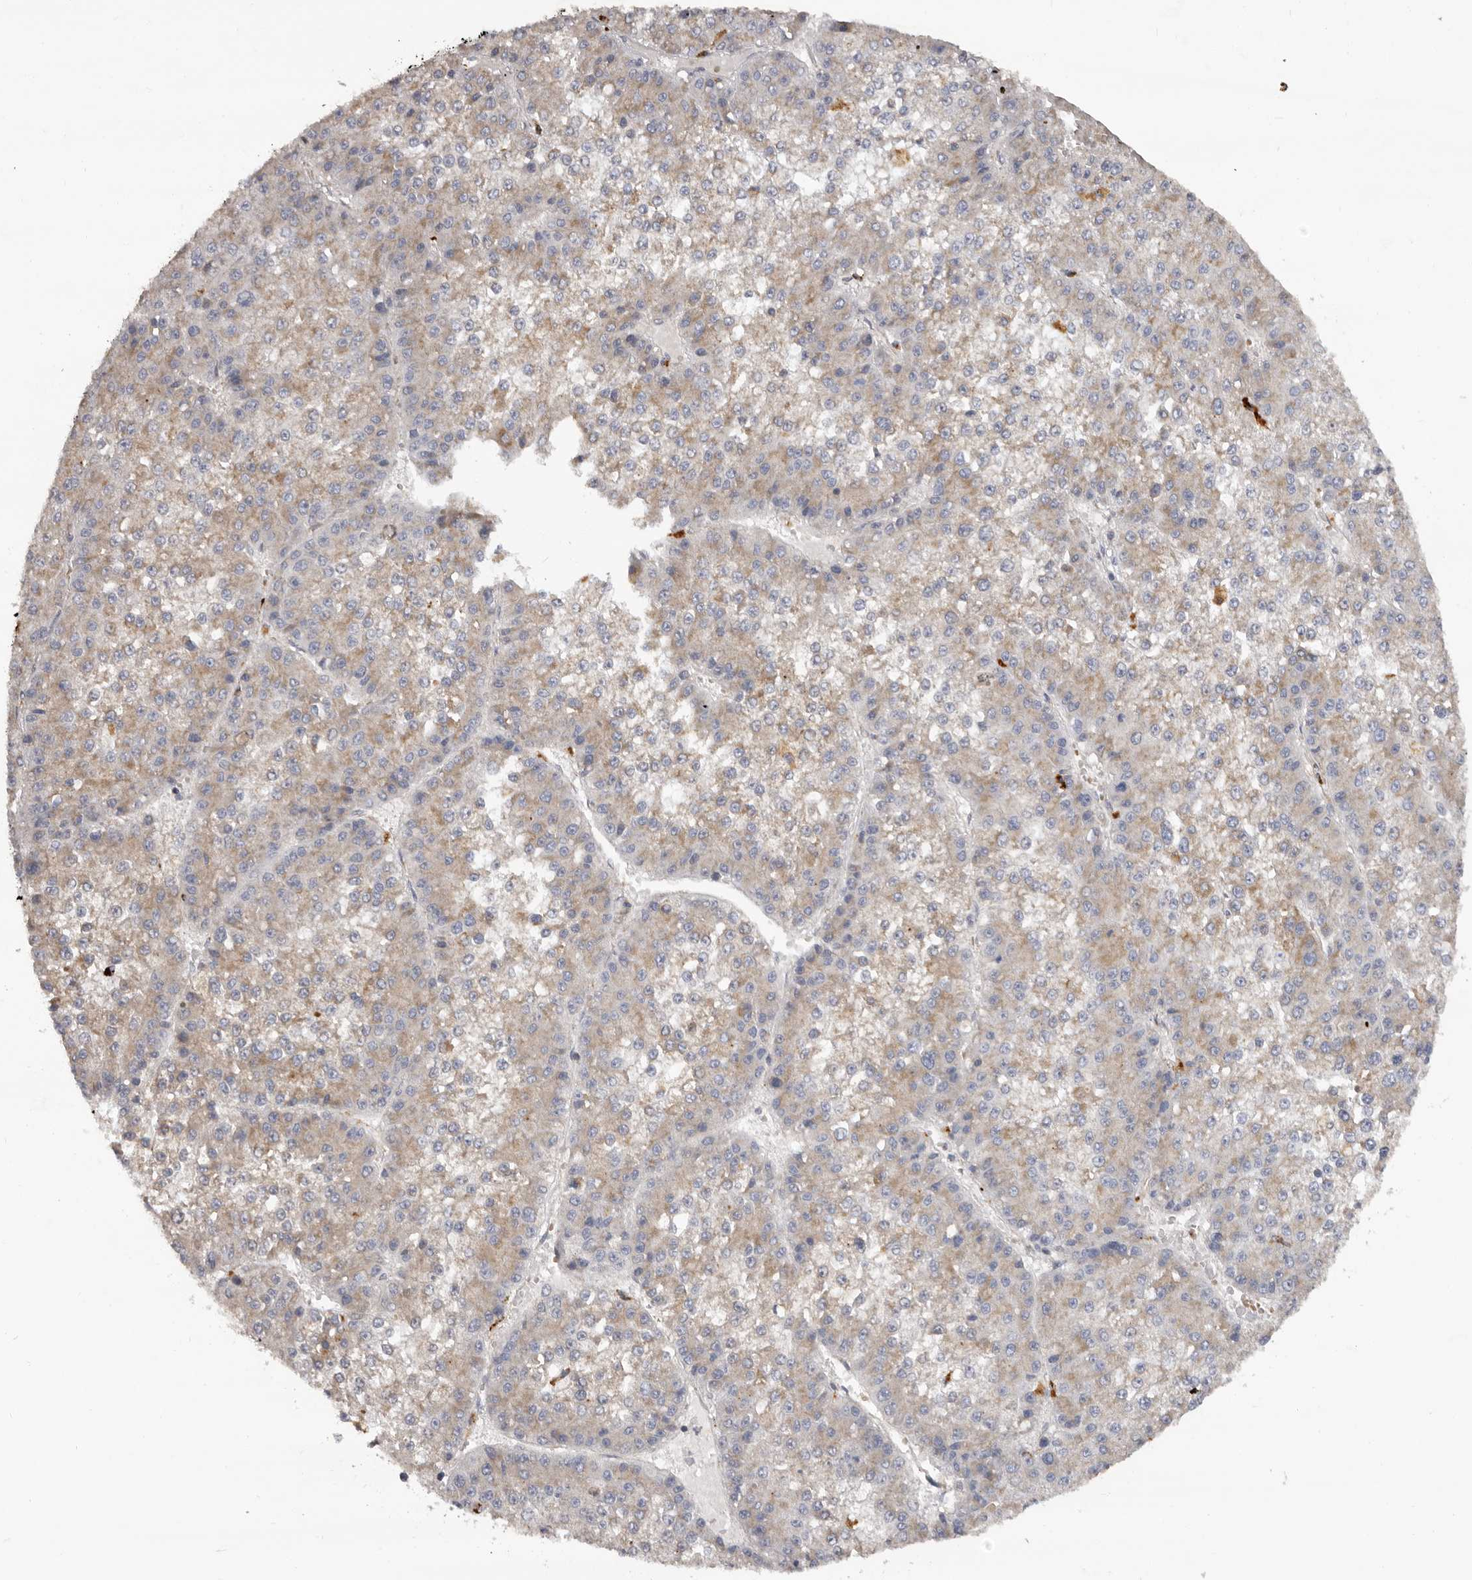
{"staining": {"intensity": "weak", "quantity": ">75%", "location": "cytoplasmic/membranous"}, "tissue": "liver cancer", "cell_type": "Tumor cells", "image_type": "cancer", "snomed": [{"axis": "morphology", "description": "Carcinoma, Hepatocellular, NOS"}, {"axis": "topography", "description": "Liver"}], "caption": "Tumor cells exhibit weak cytoplasmic/membranous positivity in about >75% of cells in liver cancer (hepatocellular carcinoma).", "gene": "MECR", "patient": {"sex": "female", "age": 73}}